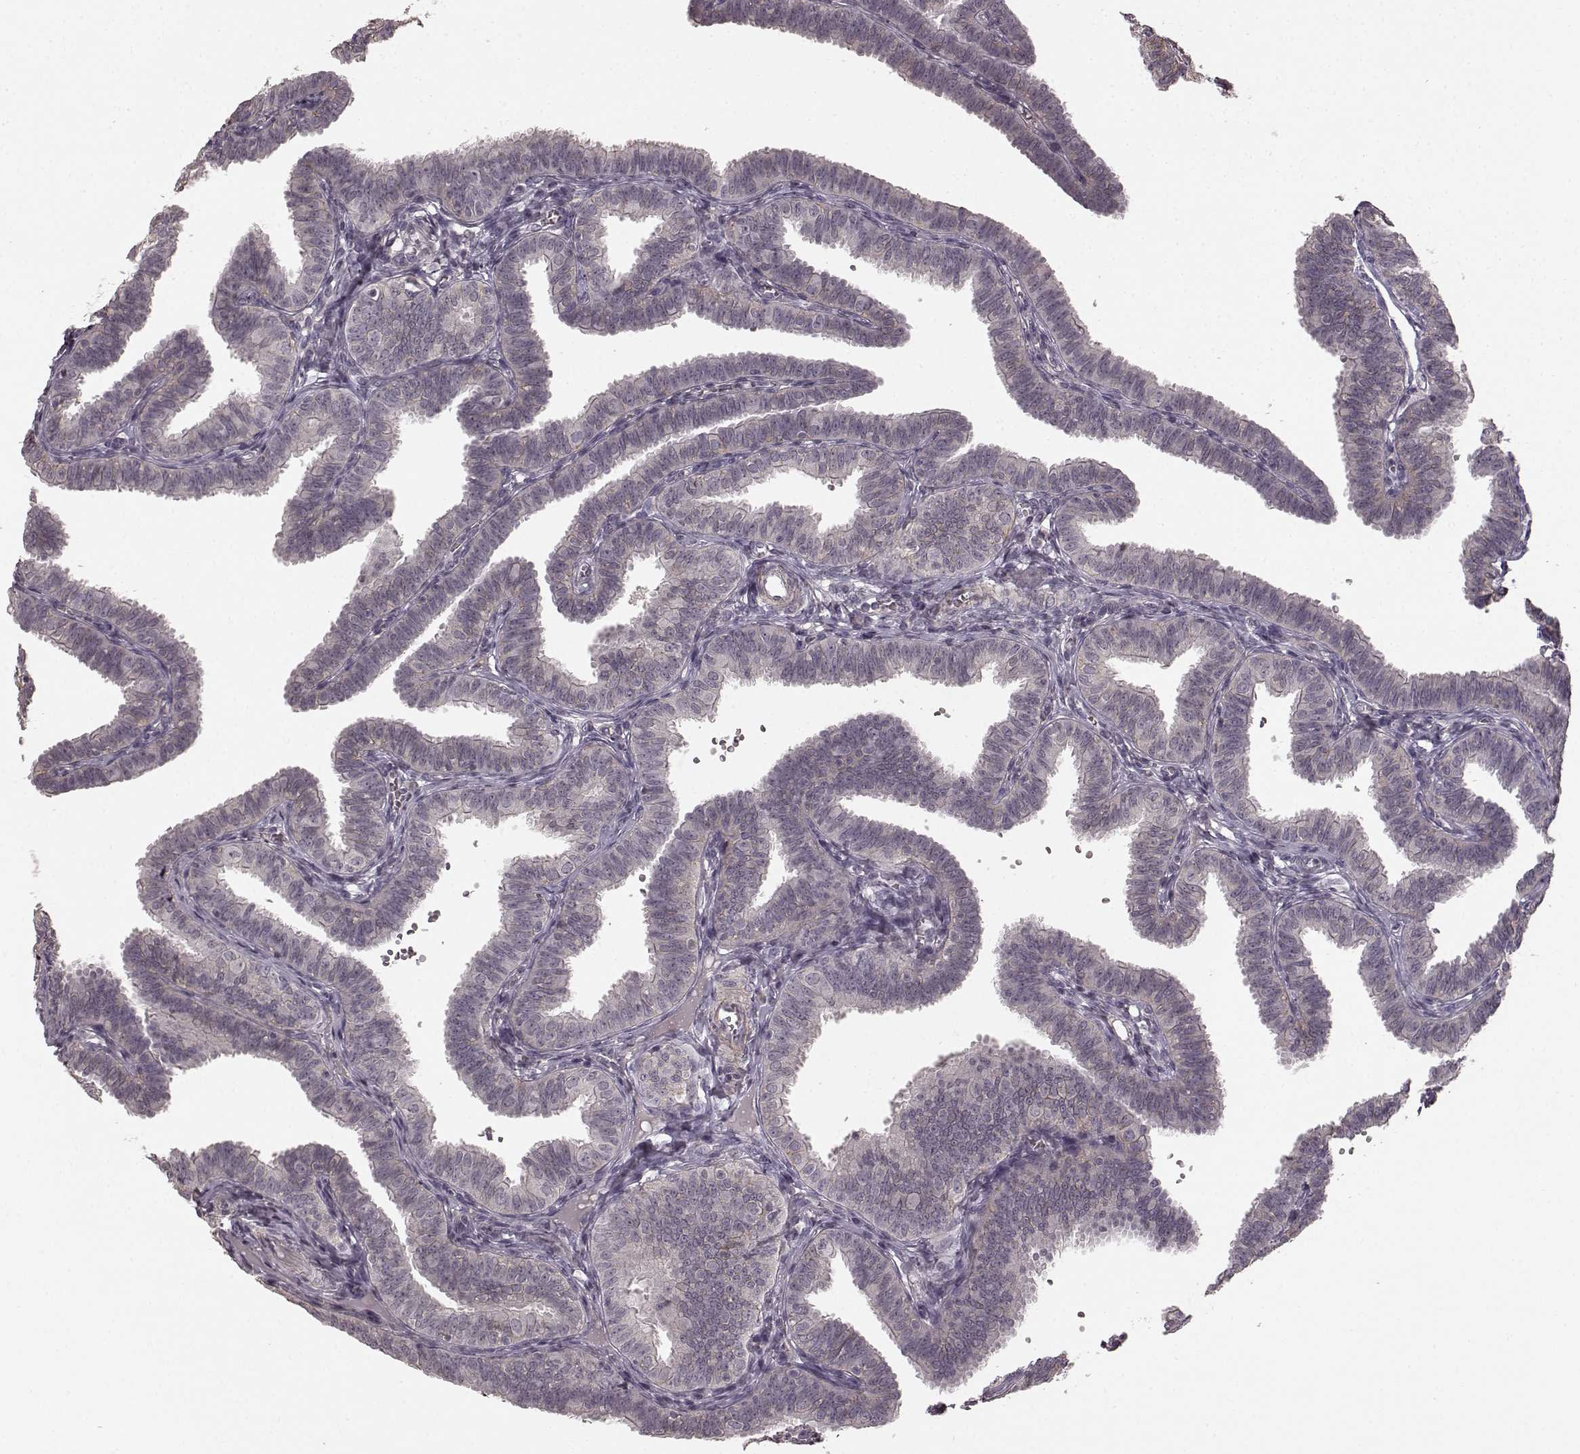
{"staining": {"intensity": "negative", "quantity": "none", "location": "none"}, "tissue": "fallopian tube", "cell_type": "Glandular cells", "image_type": "normal", "snomed": [{"axis": "morphology", "description": "Normal tissue, NOS"}, {"axis": "topography", "description": "Fallopian tube"}], "caption": "Fallopian tube was stained to show a protein in brown. There is no significant expression in glandular cells. The staining is performed using DAB brown chromogen with nuclei counter-stained in using hematoxylin.", "gene": "PRKCE", "patient": {"sex": "female", "age": 25}}